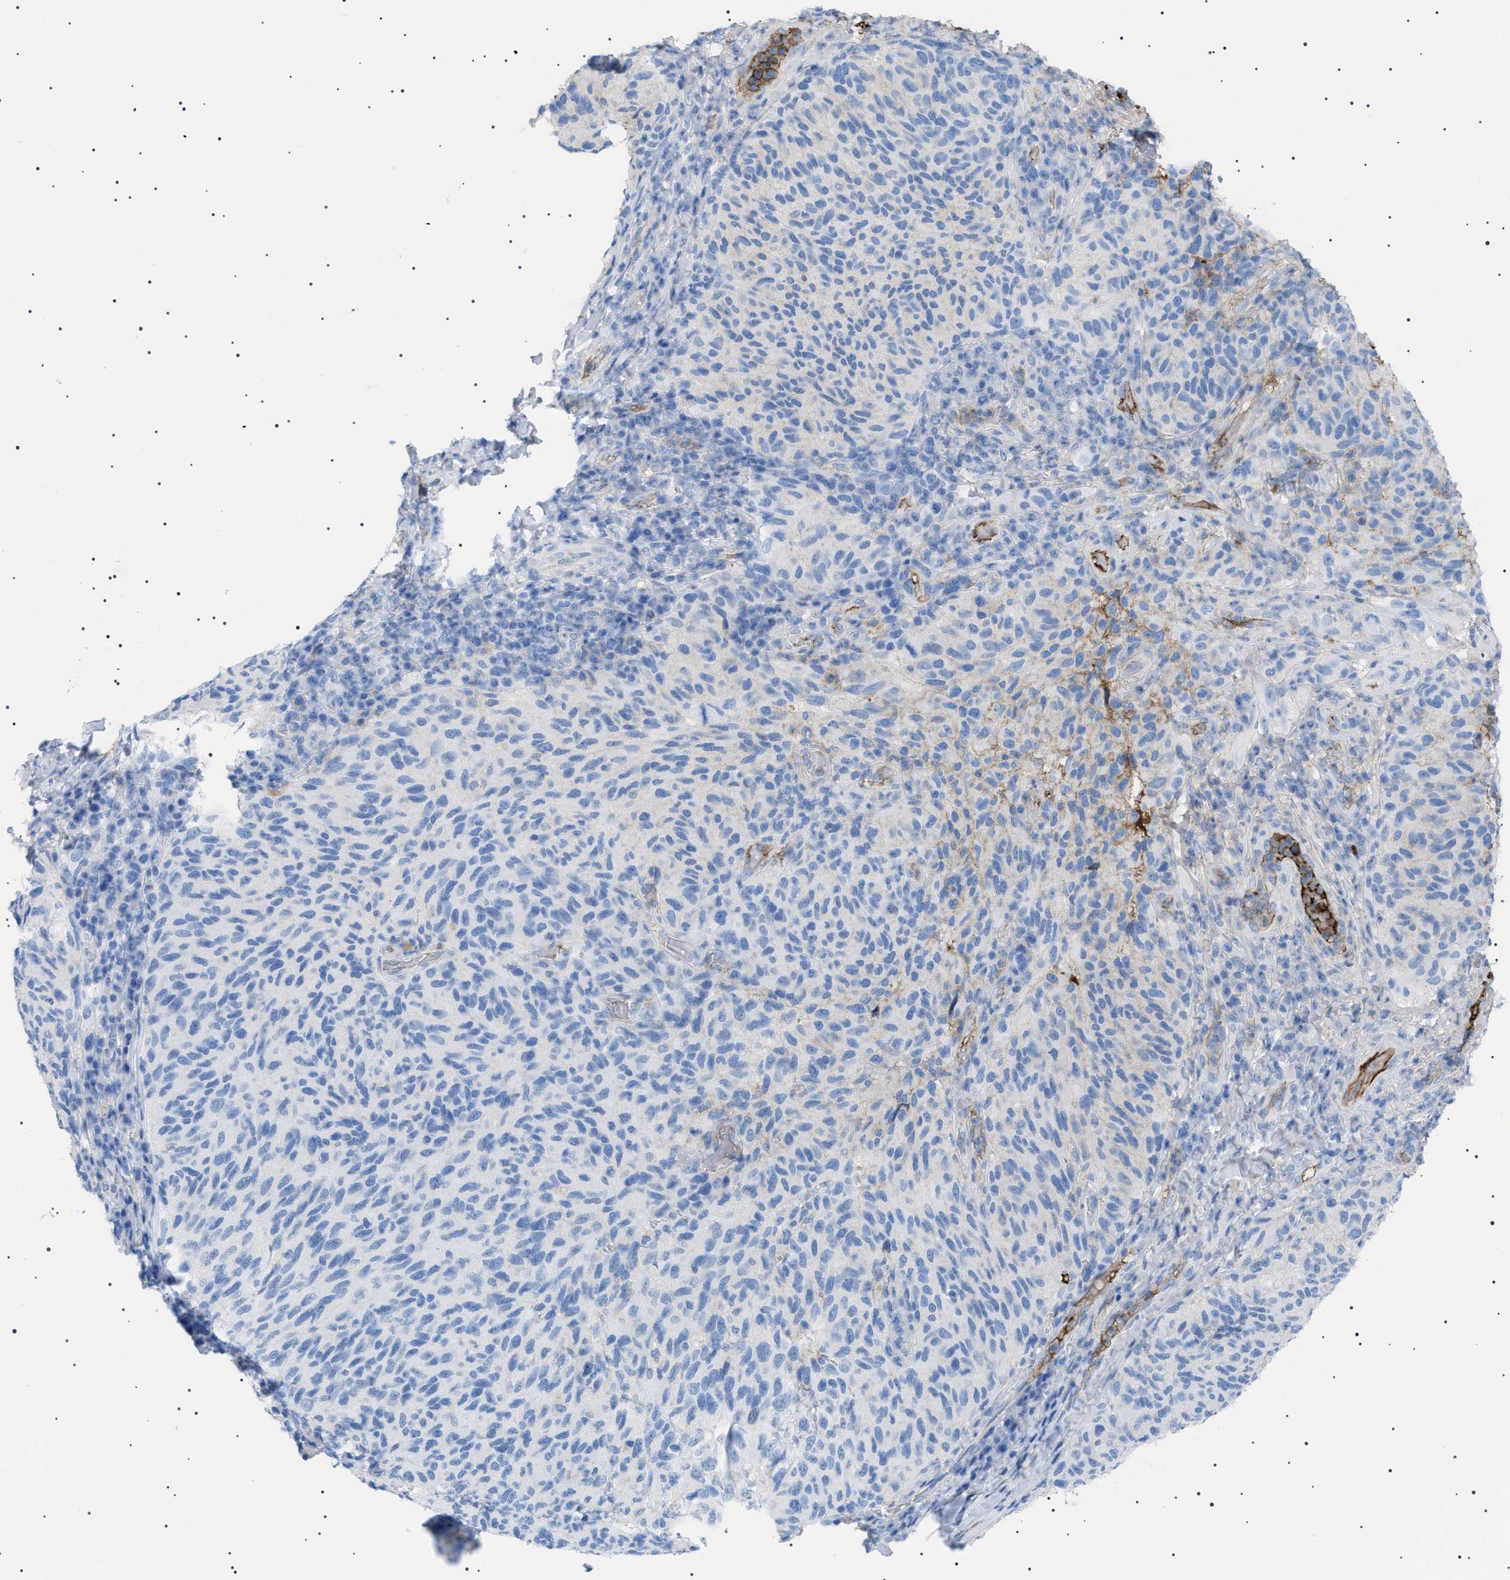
{"staining": {"intensity": "negative", "quantity": "none", "location": "none"}, "tissue": "melanoma", "cell_type": "Tumor cells", "image_type": "cancer", "snomed": [{"axis": "morphology", "description": "Malignant melanoma, NOS"}, {"axis": "topography", "description": "Skin"}], "caption": "Melanoma was stained to show a protein in brown. There is no significant staining in tumor cells.", "gene": "LPA", "patient": {"sex": "female", "age": 73}}